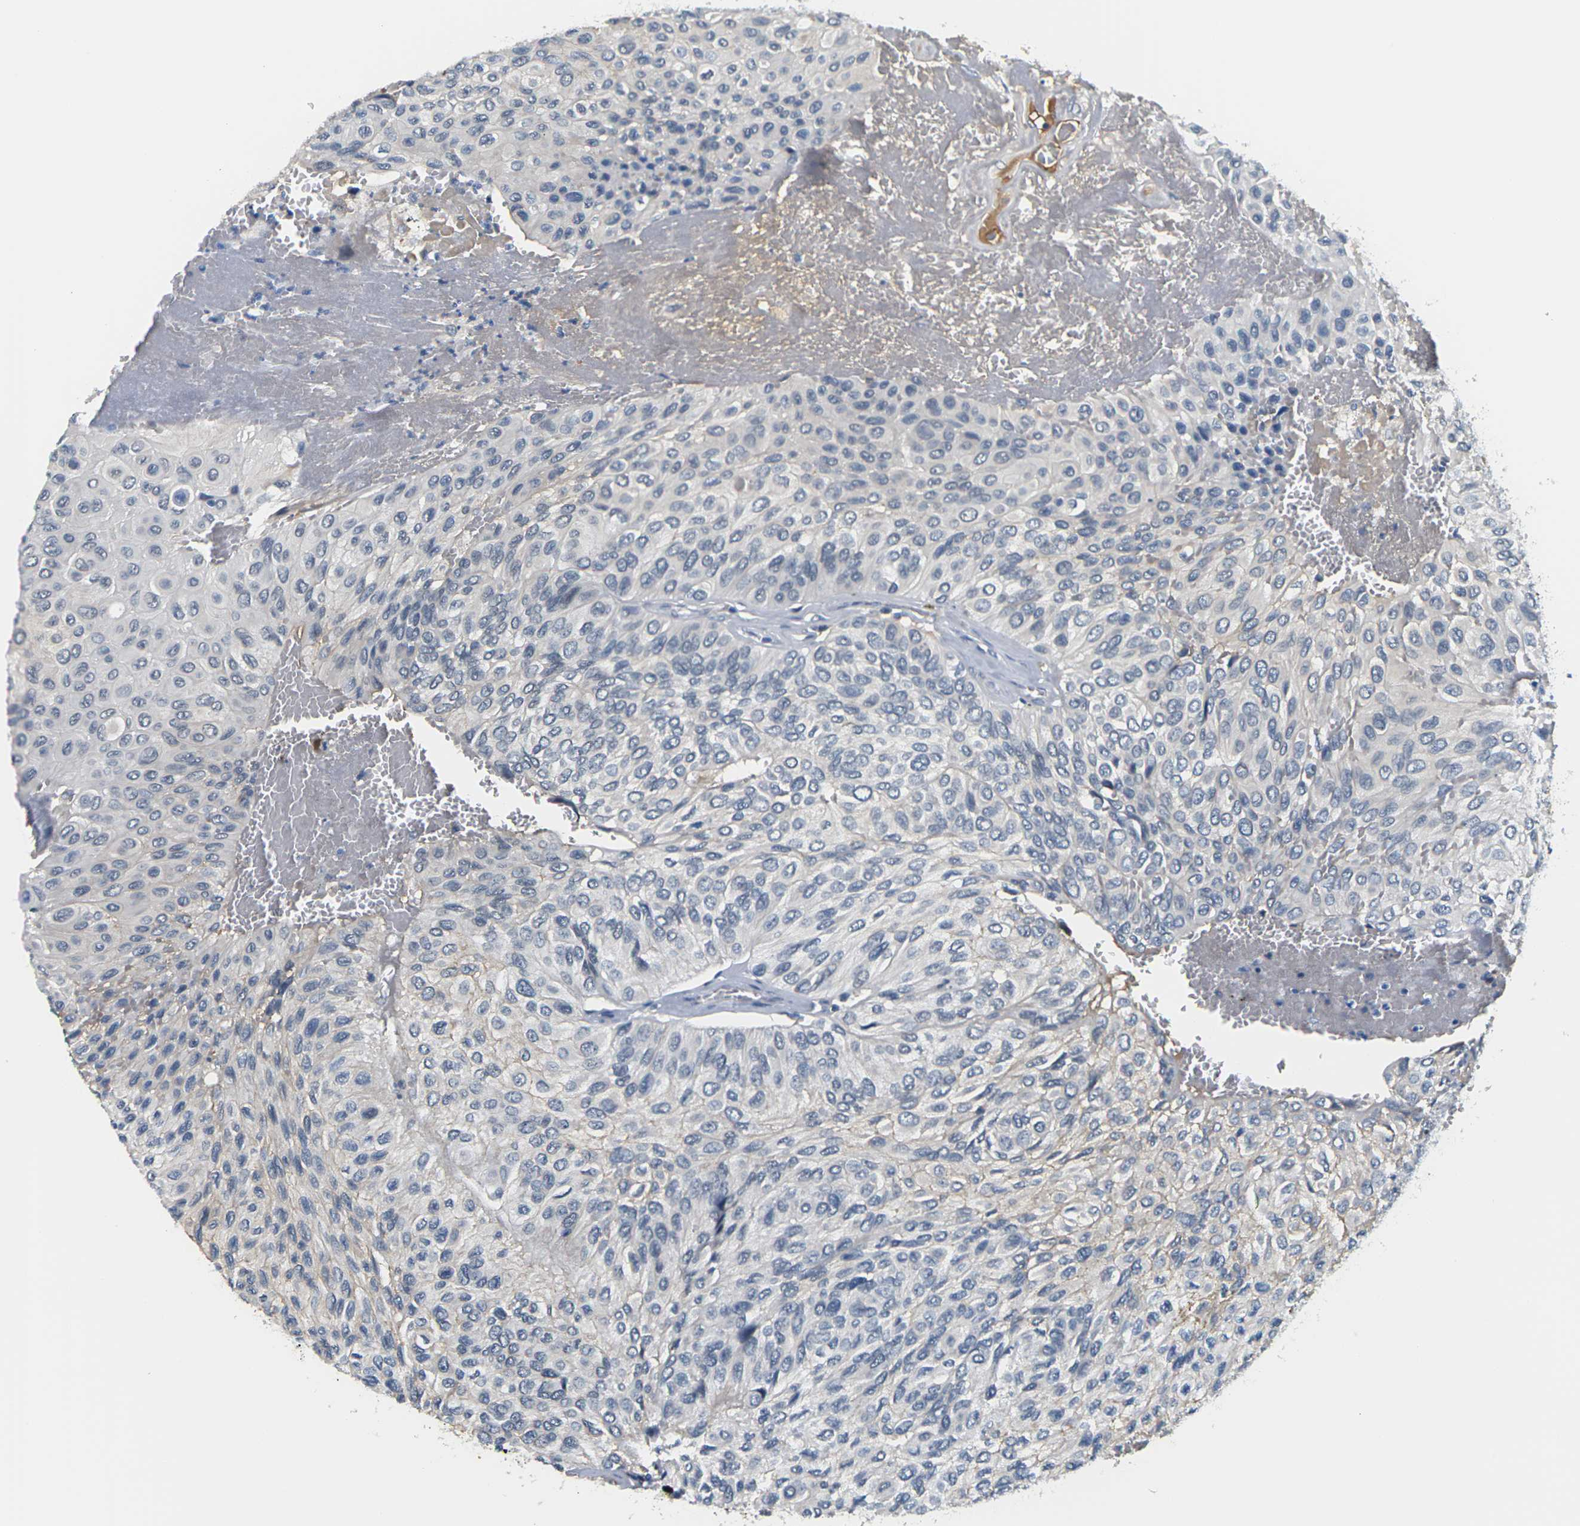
{"staining": {"intensity": "negative", "quantity": "none", "location": "none"}, "tissue": "urothelial cancer", "cell_type": "Tumor cells", "image_type": "cancer", "snomed": [{"axis": "morphology", "description": "Urothelial carcinoma, High grade"}, {"axis": "topography", "description": "Urinary bladder"}], "caption": "There is no significant expression in tumor cells of urothelial cancer.", "gene": "PKP2", "patient": {"sex": "male", "age": 66}}